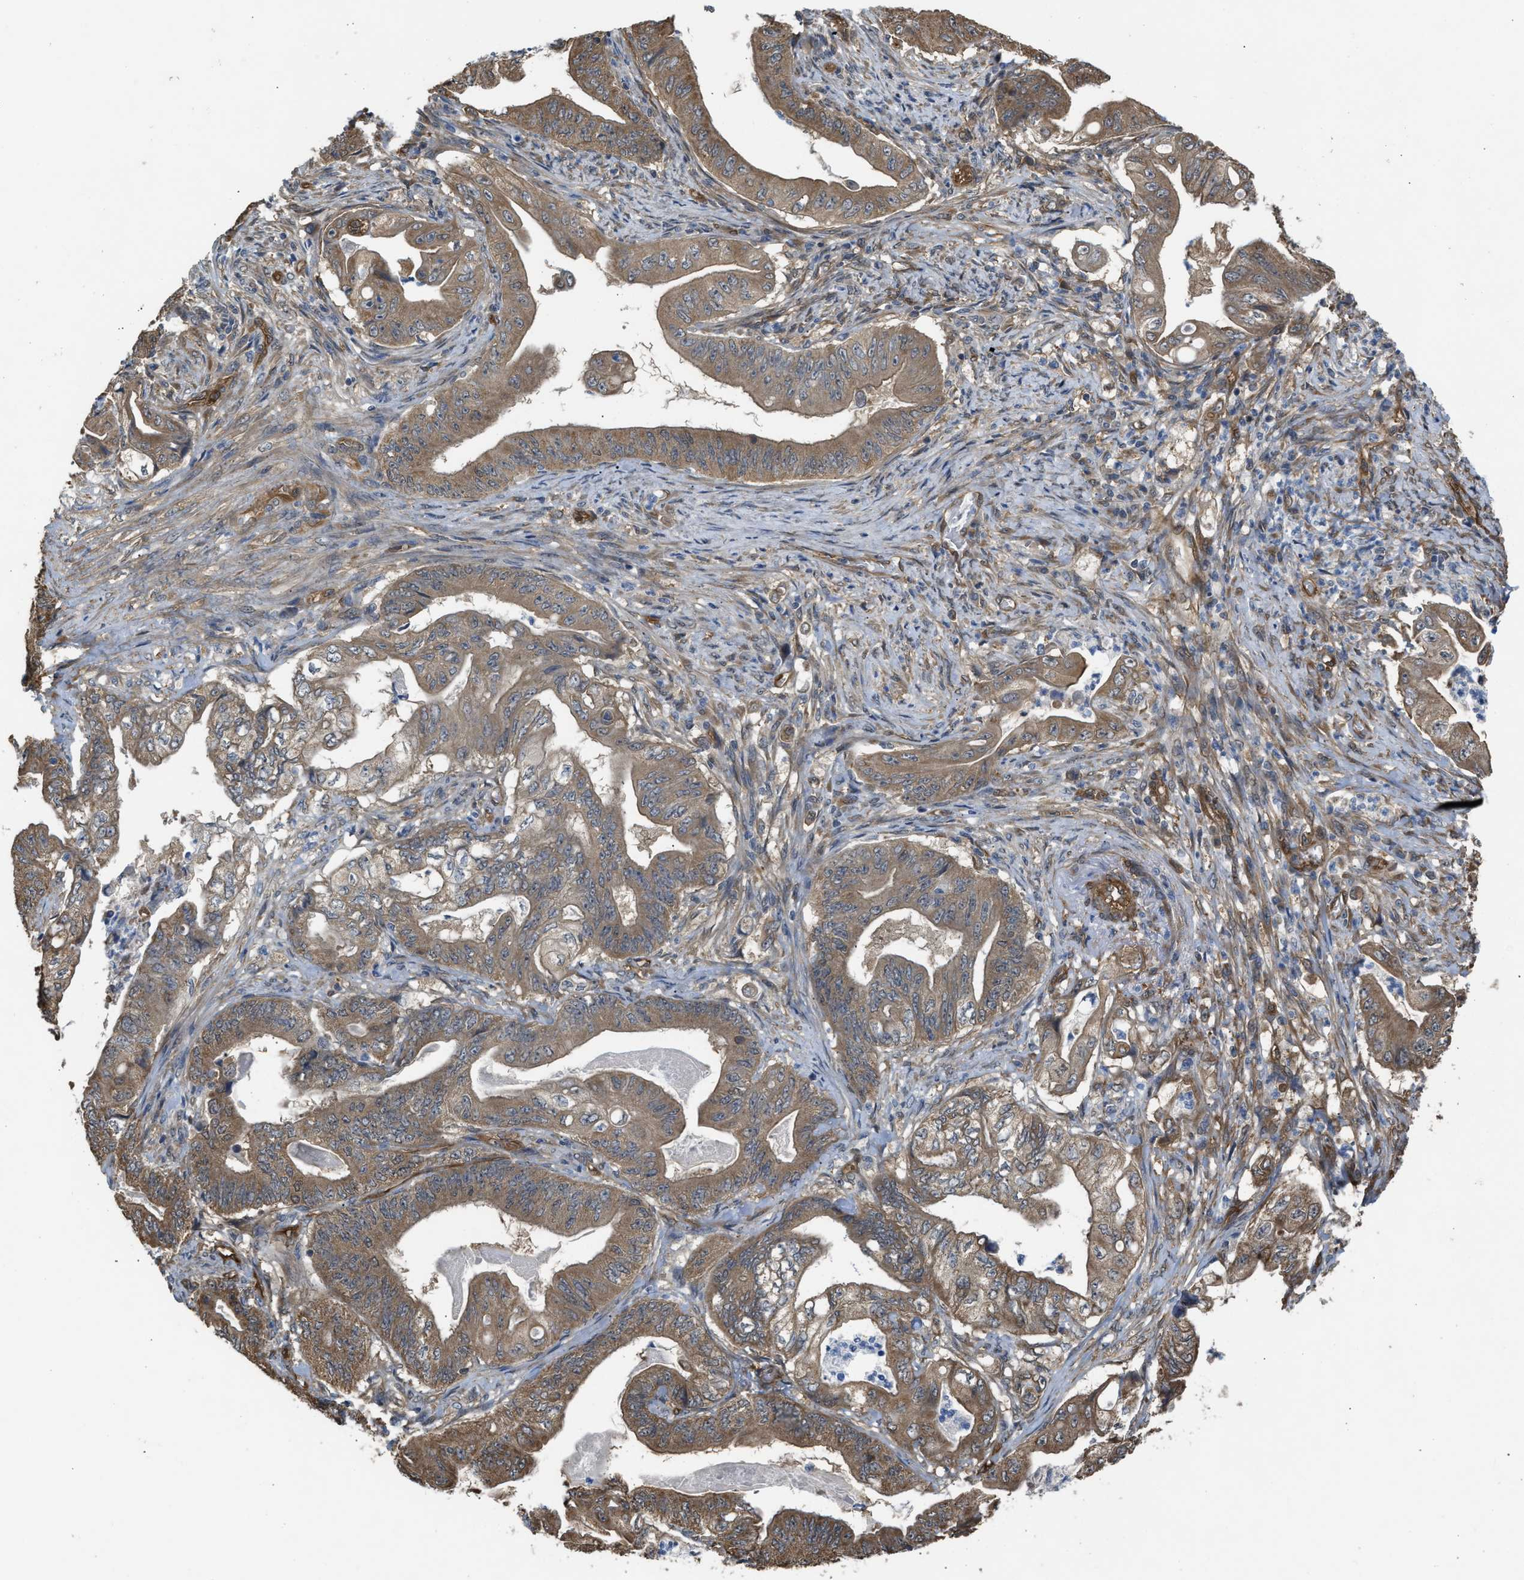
{"staining": {"intensity": "moderate", "quantity": ">75%", "location": "cytoplasmic/membranous"}, "tissue": "stomach cancer", "cell_type": "Tumor cells", "image_type": "cancer", "snomed": [{"axis": "morphology", "description": "Adenocarcinoma, NOS"}, {"axis": "topography", "description": "Stomach"}], "caption": "A medium amount of moderate cytoplasmic/membranous positivity is present in about >75% of tumor cells in stomach cancer tissue.", "gene": "BAG3", "patient": {"sex": "female", "age": 73}}